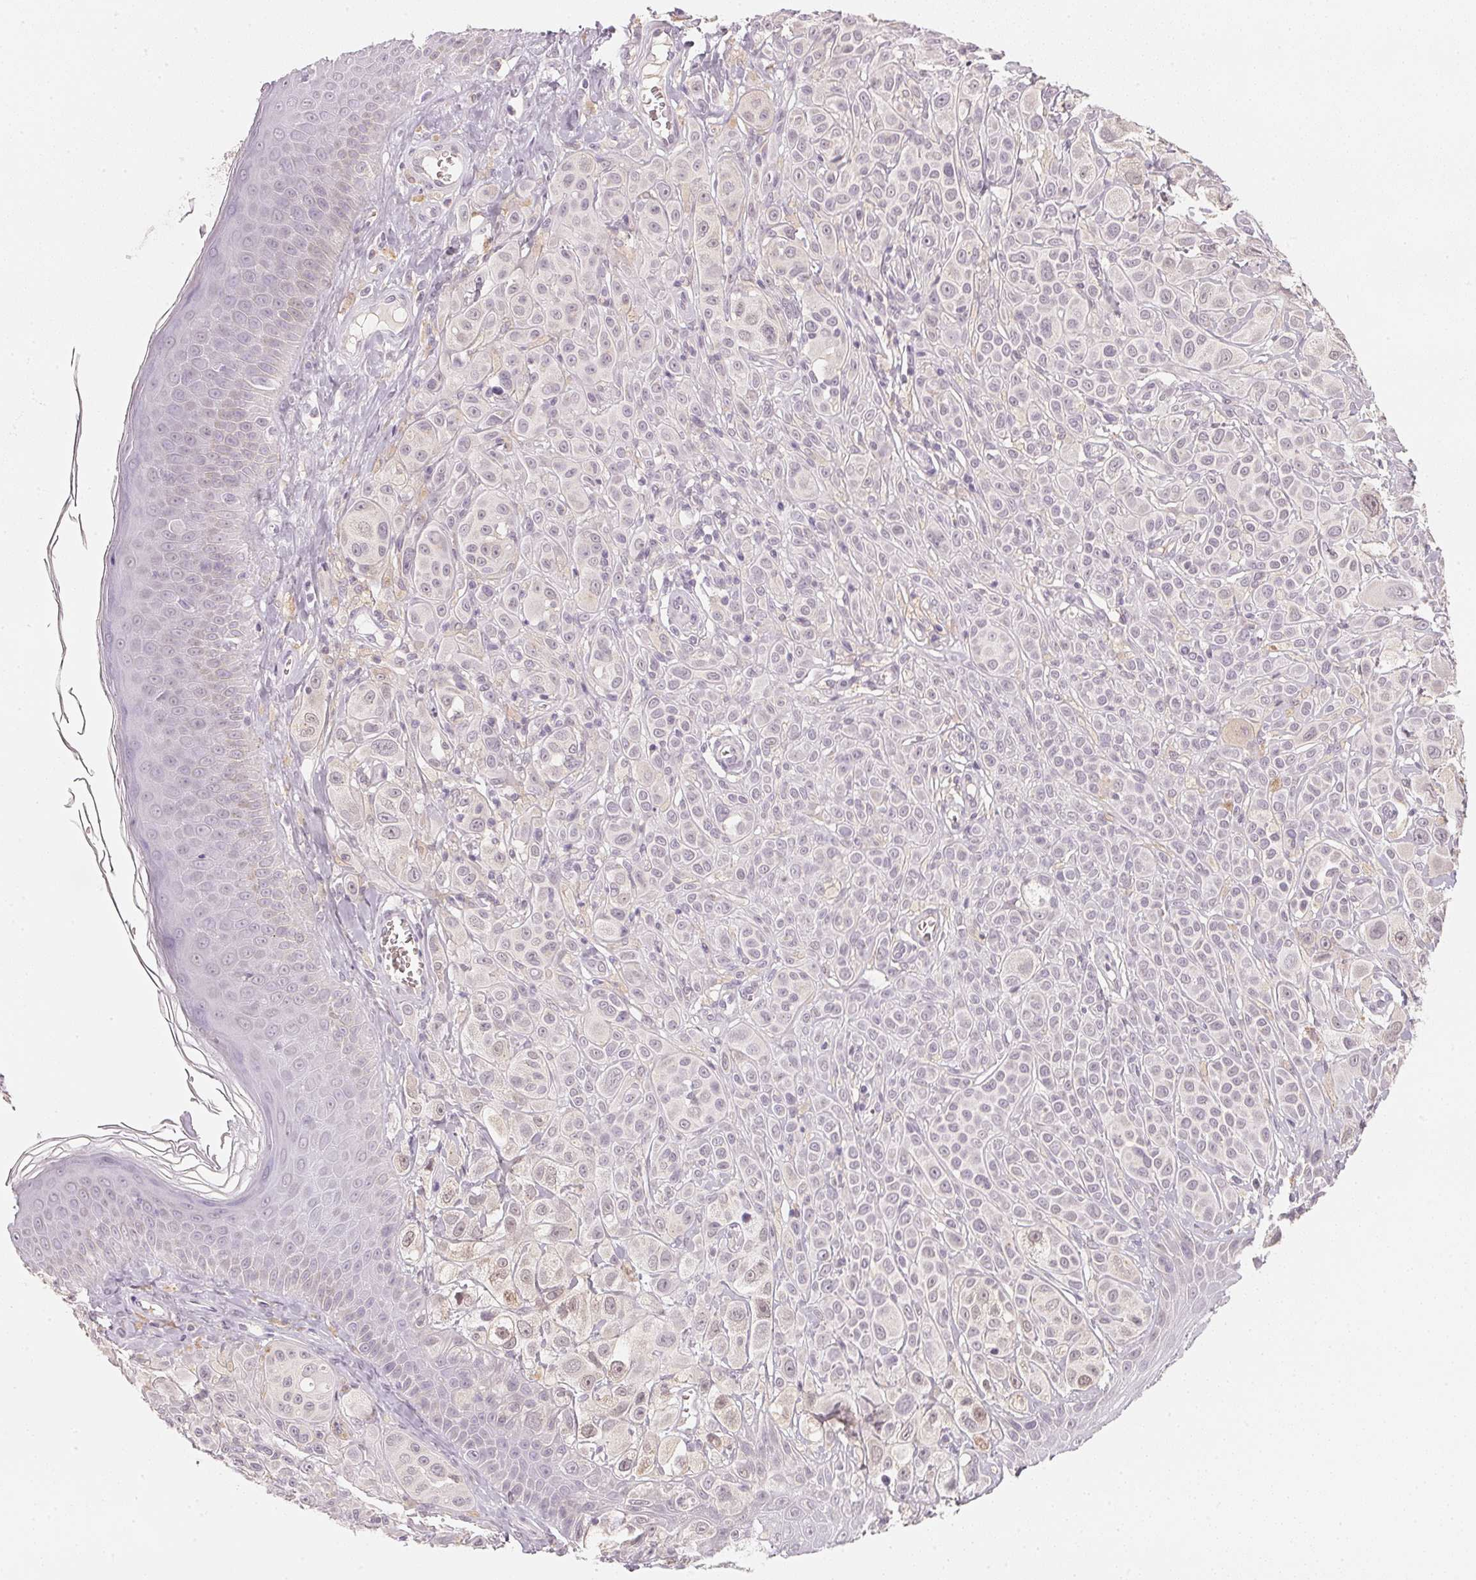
{"staining": {"intensity": "negative", "quantity": "none", "location": "none"}, "tissue": "melanoma", "cell_type": "Tumor cells", "image_type": "cancer", "snomed": [{"axis": "morphology", "description": "Malignant melanoma, NOS"}, {"axis": "topography", "description": "Skin"}], "caption": "An immunohistochemistry (IHC) image of melanoma is shown. There is no staining in tumor cells of melanoma.", "gene": "CFAP276", "patient": {"sex": "male", "age": 67}}